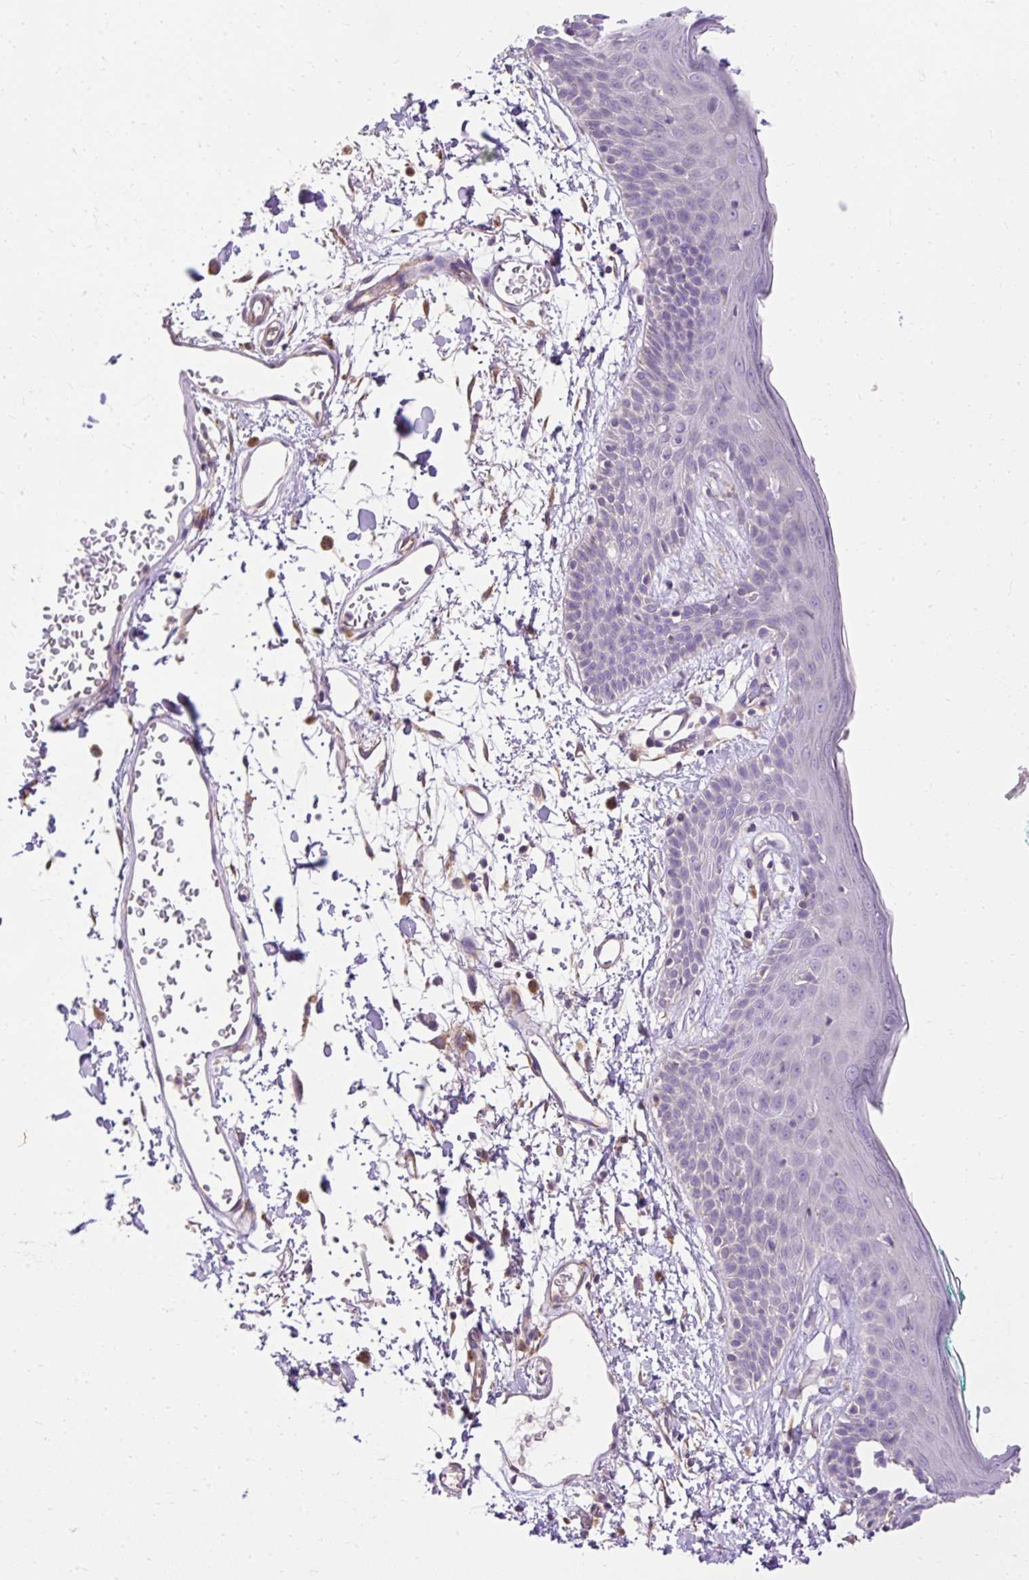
{"staining": {"intensity": "weak", "quantity": ">75%", "location": "cytoplasmic/membranous"}, "tissue": "skin", "cell_type": "Fibroblasts", "image_type": "normal", "snomed": [{"axis": "morphology", "description": "Normal tissue, NOS"}, {"axis": "topography", "description": "Skin"}], "caption": "IHC (DAB (3,3'-diaminobenzidine)) staining of unremarkable human skin displays weak cytoplasmic/membranous protein staining in about >75% of fibroblasts.", "gene": "HEXB", "patient": {"sex": "male", "age": 79}}